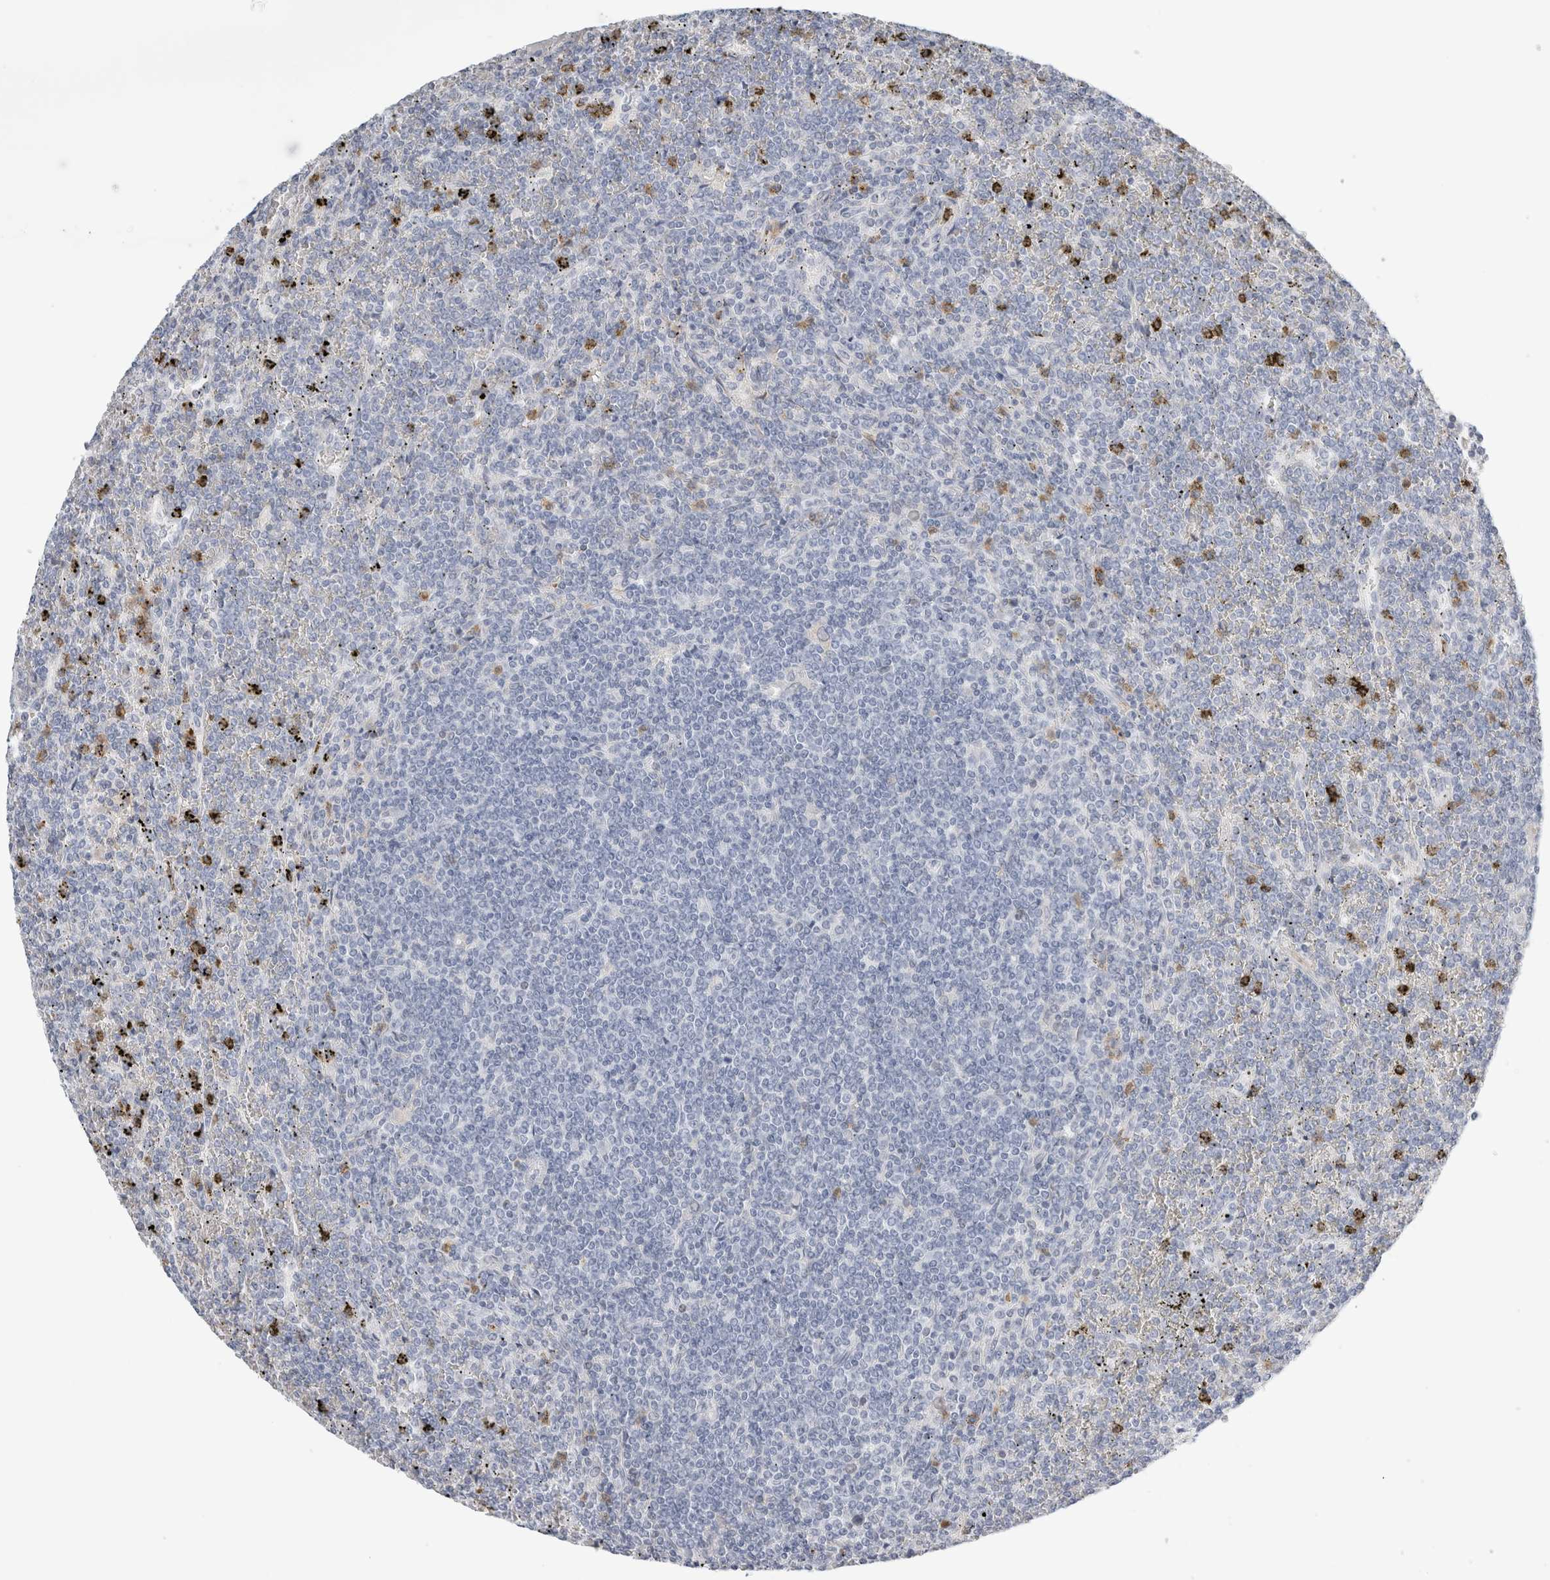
{"staining": {"intensity": "negative", "quantity": "none", "location": "none"}, "tissue": "lymphoma", "cell_type": "Tumor cells", "image_type": "cancer", "snomed": [{"axis": "morphology", "description": "Malignant lymphoma, non-Hodgkin's type, Low grade"}, {"axis": "topography", "description": "Spleen"}], "caption": "Immunohistochemical staining of lymphoma exhibits no significant positivity in tumor cells.", "gene": "P2RY2", "patient": {"sex": "female", "age": 19}}